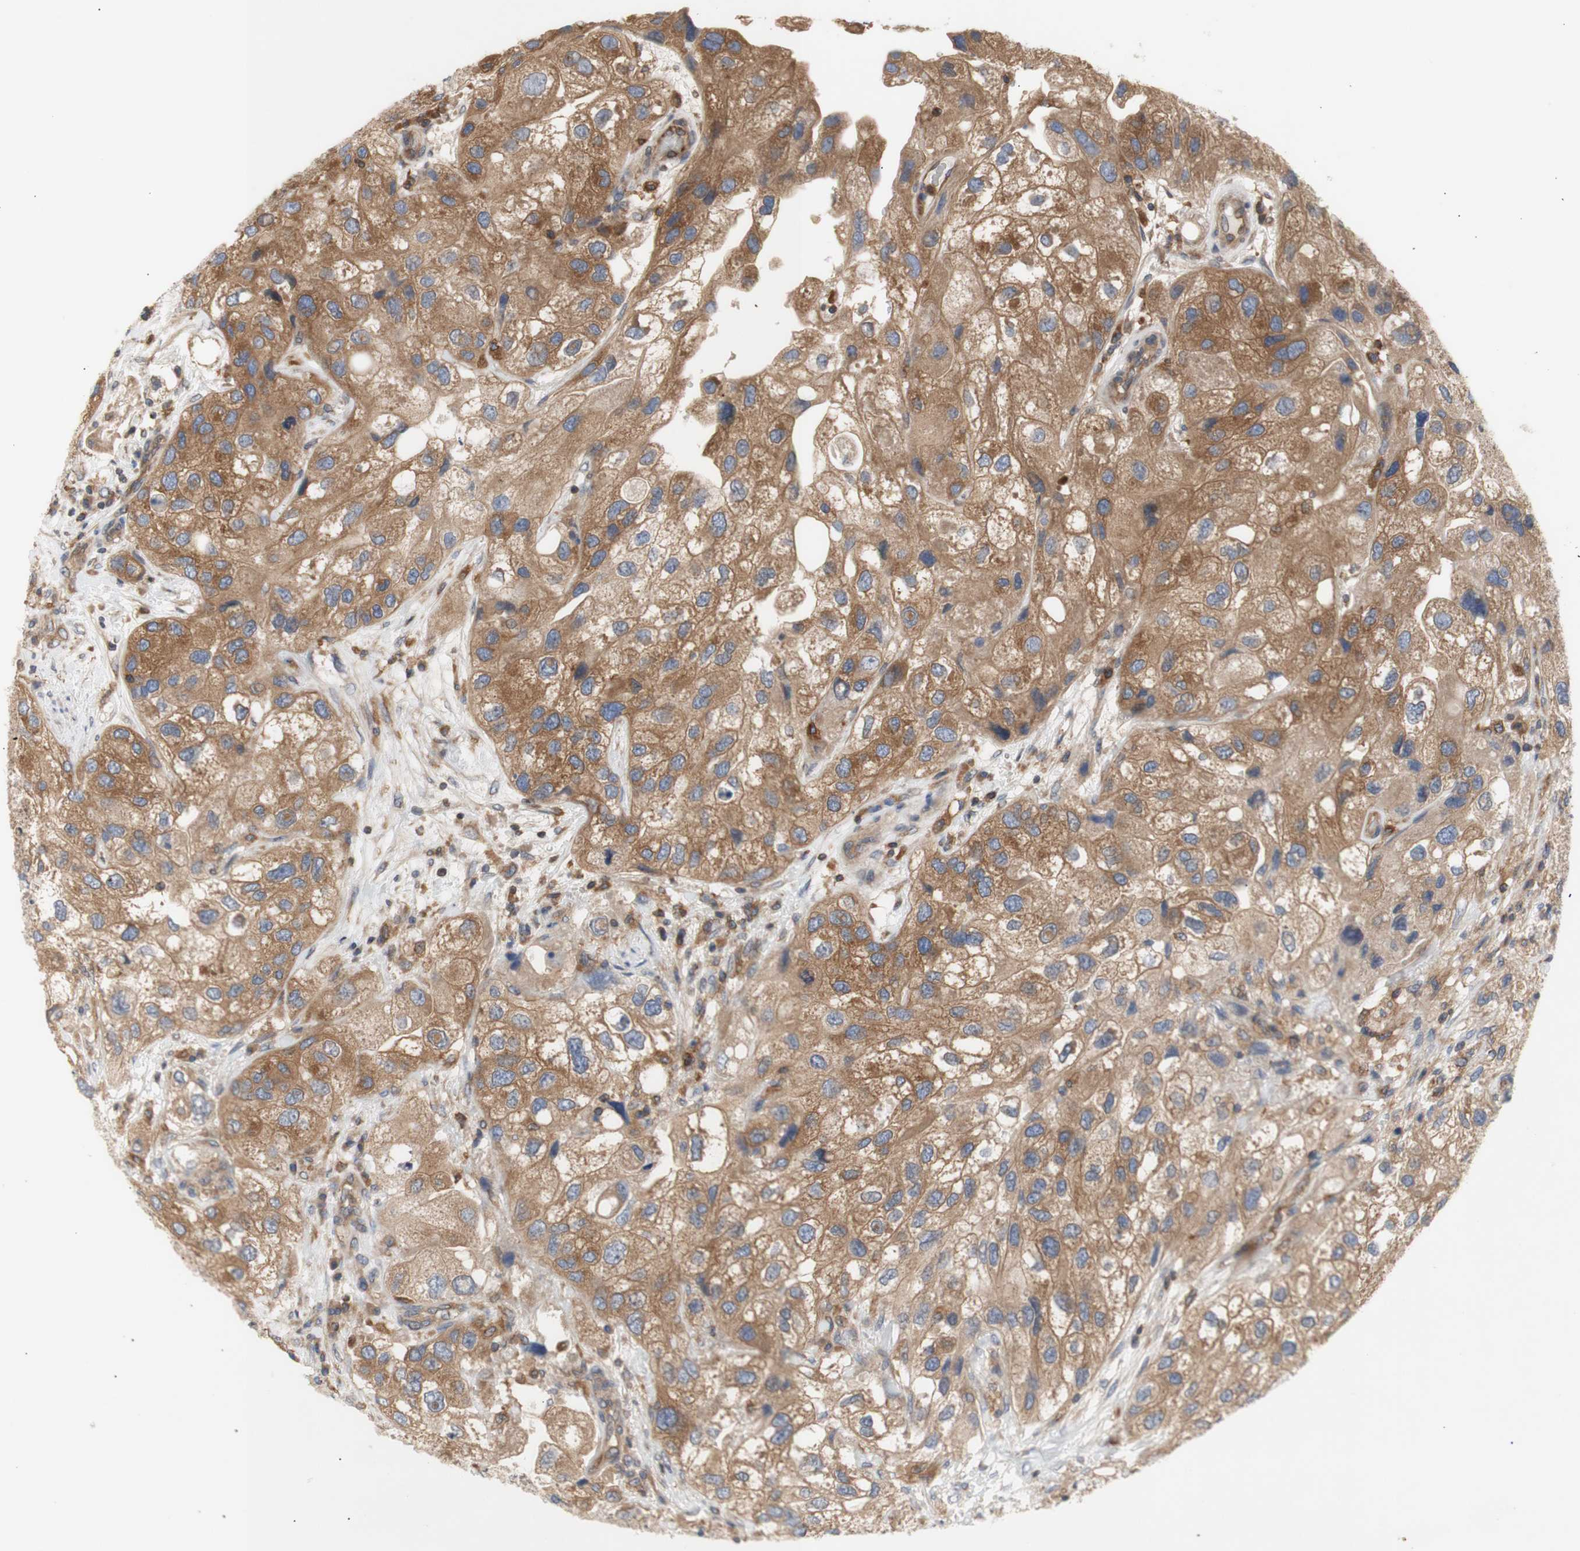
{"staining": {"intensity": "strong", "quantity": ">75%", "location": "cytoplasmic/membranous"}, "tissue": "urothelial cancer", "cell_type": "Tumor cells", "image_type": "cancer", "snomed": [{"axis": "morphology", "description": "Urothelial carcinoma, High grade"}, {"axis": "topography", "description": "Urinary bladder"}], "caption": "IHC histopathology image of neoplastic tissue: urothelial cancer stained using IHC displays high levels of strong protein expression localized specifically in the cytoplasmic/membranous of tumor cells, appearing as a cytoplasmic/membranous brown color.", "gene": "IKBKG", "patient": {"sex": "female", "age": 64}}